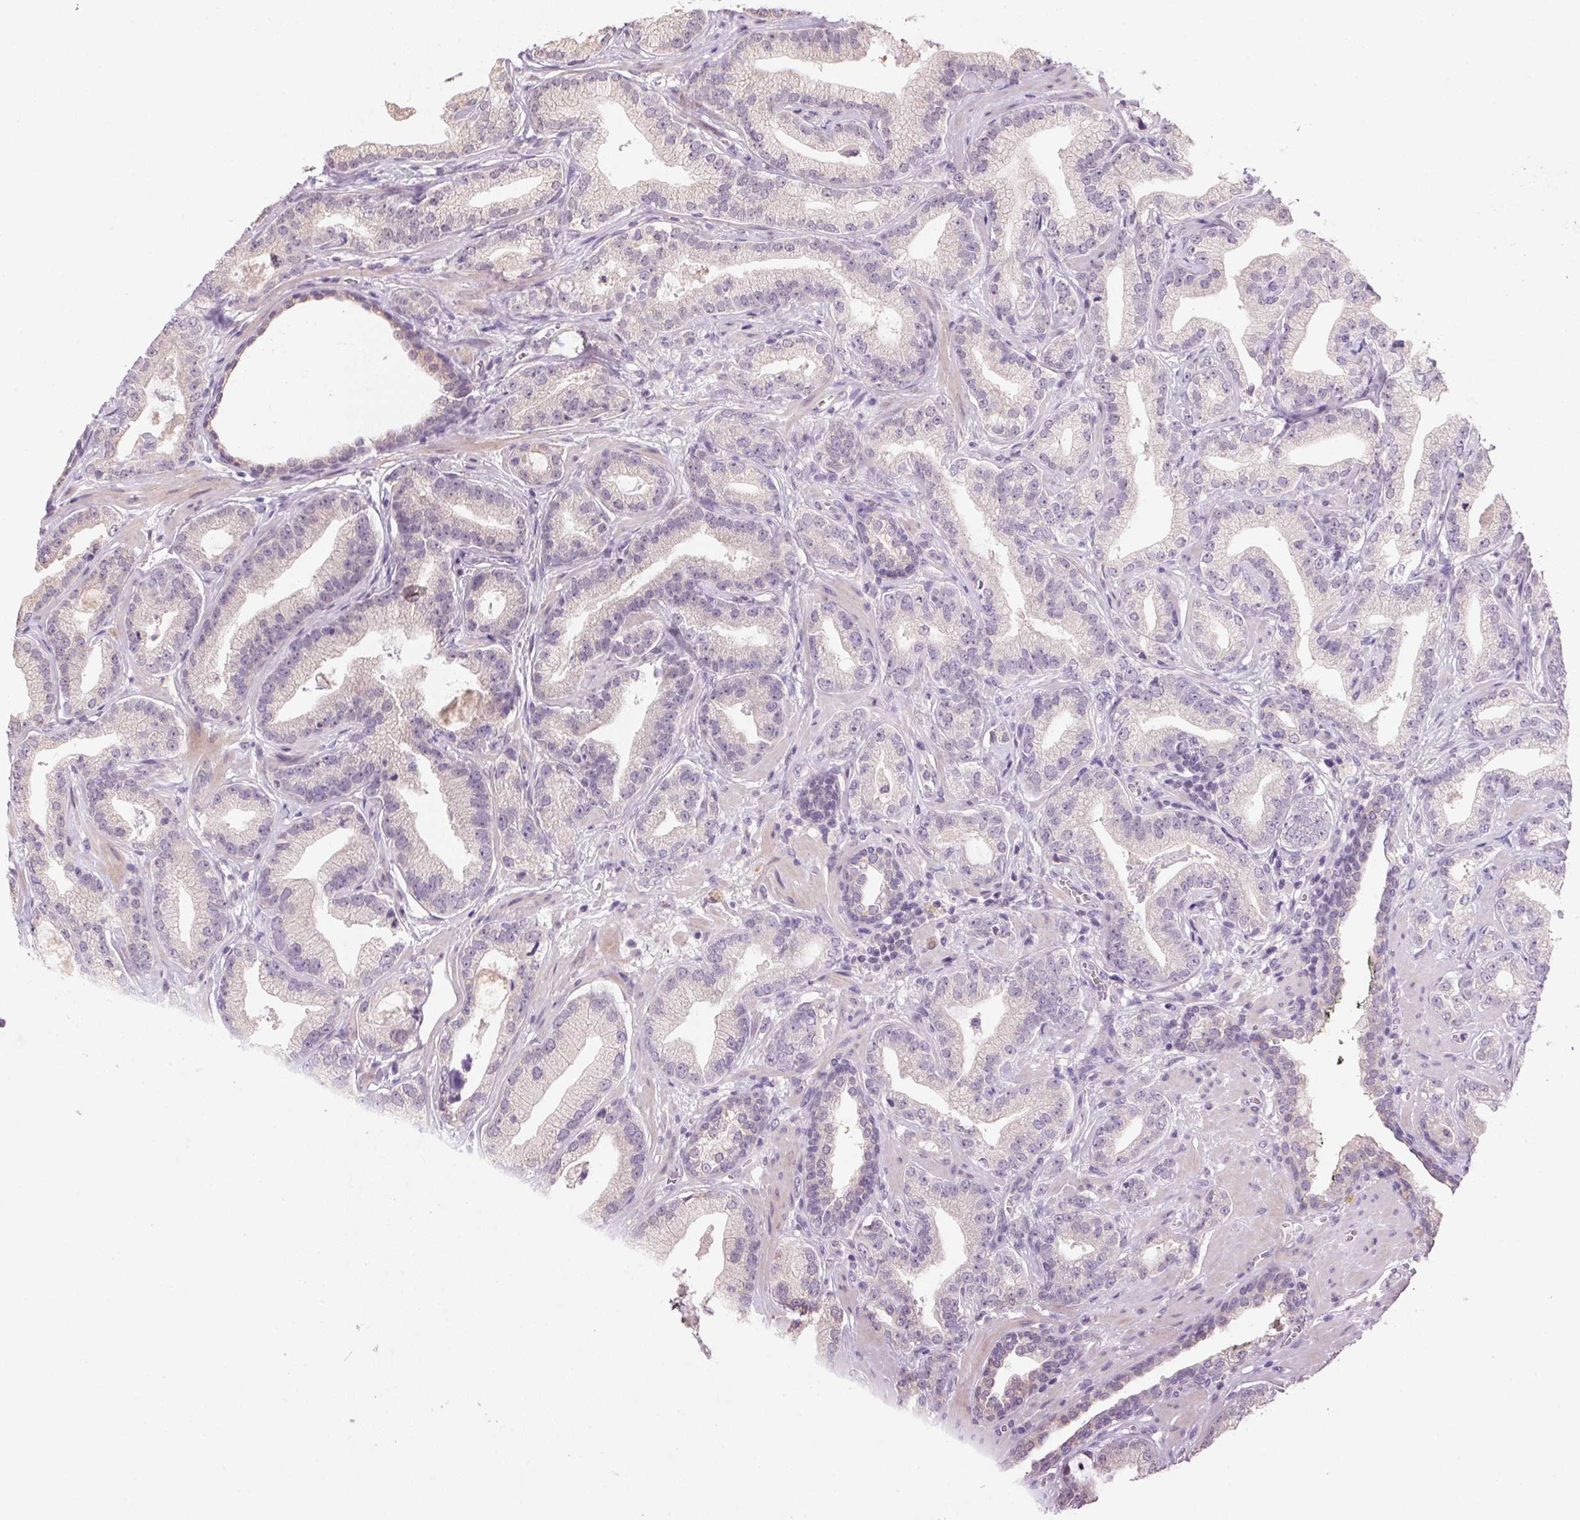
{"staining": {"intensity": "negative", "quantity": "none", "location": "none"}, "tissue": "prostate cancer", "cell_type": "Tumor cells", "image_type": "cancer", "snomed": [{"axis": "morphology", "description": "Adenocarcinoma, Low grade"}, {"axis": "topography", "description": "Prostate"}], "caption": "IHC image of neoplastic tissue: prostate cancer stained with DAB demonstrates no significant protein staining in tumor cells.", "gene": "ALDH8A1", "patient": {"sex": "male", "age": 62}}